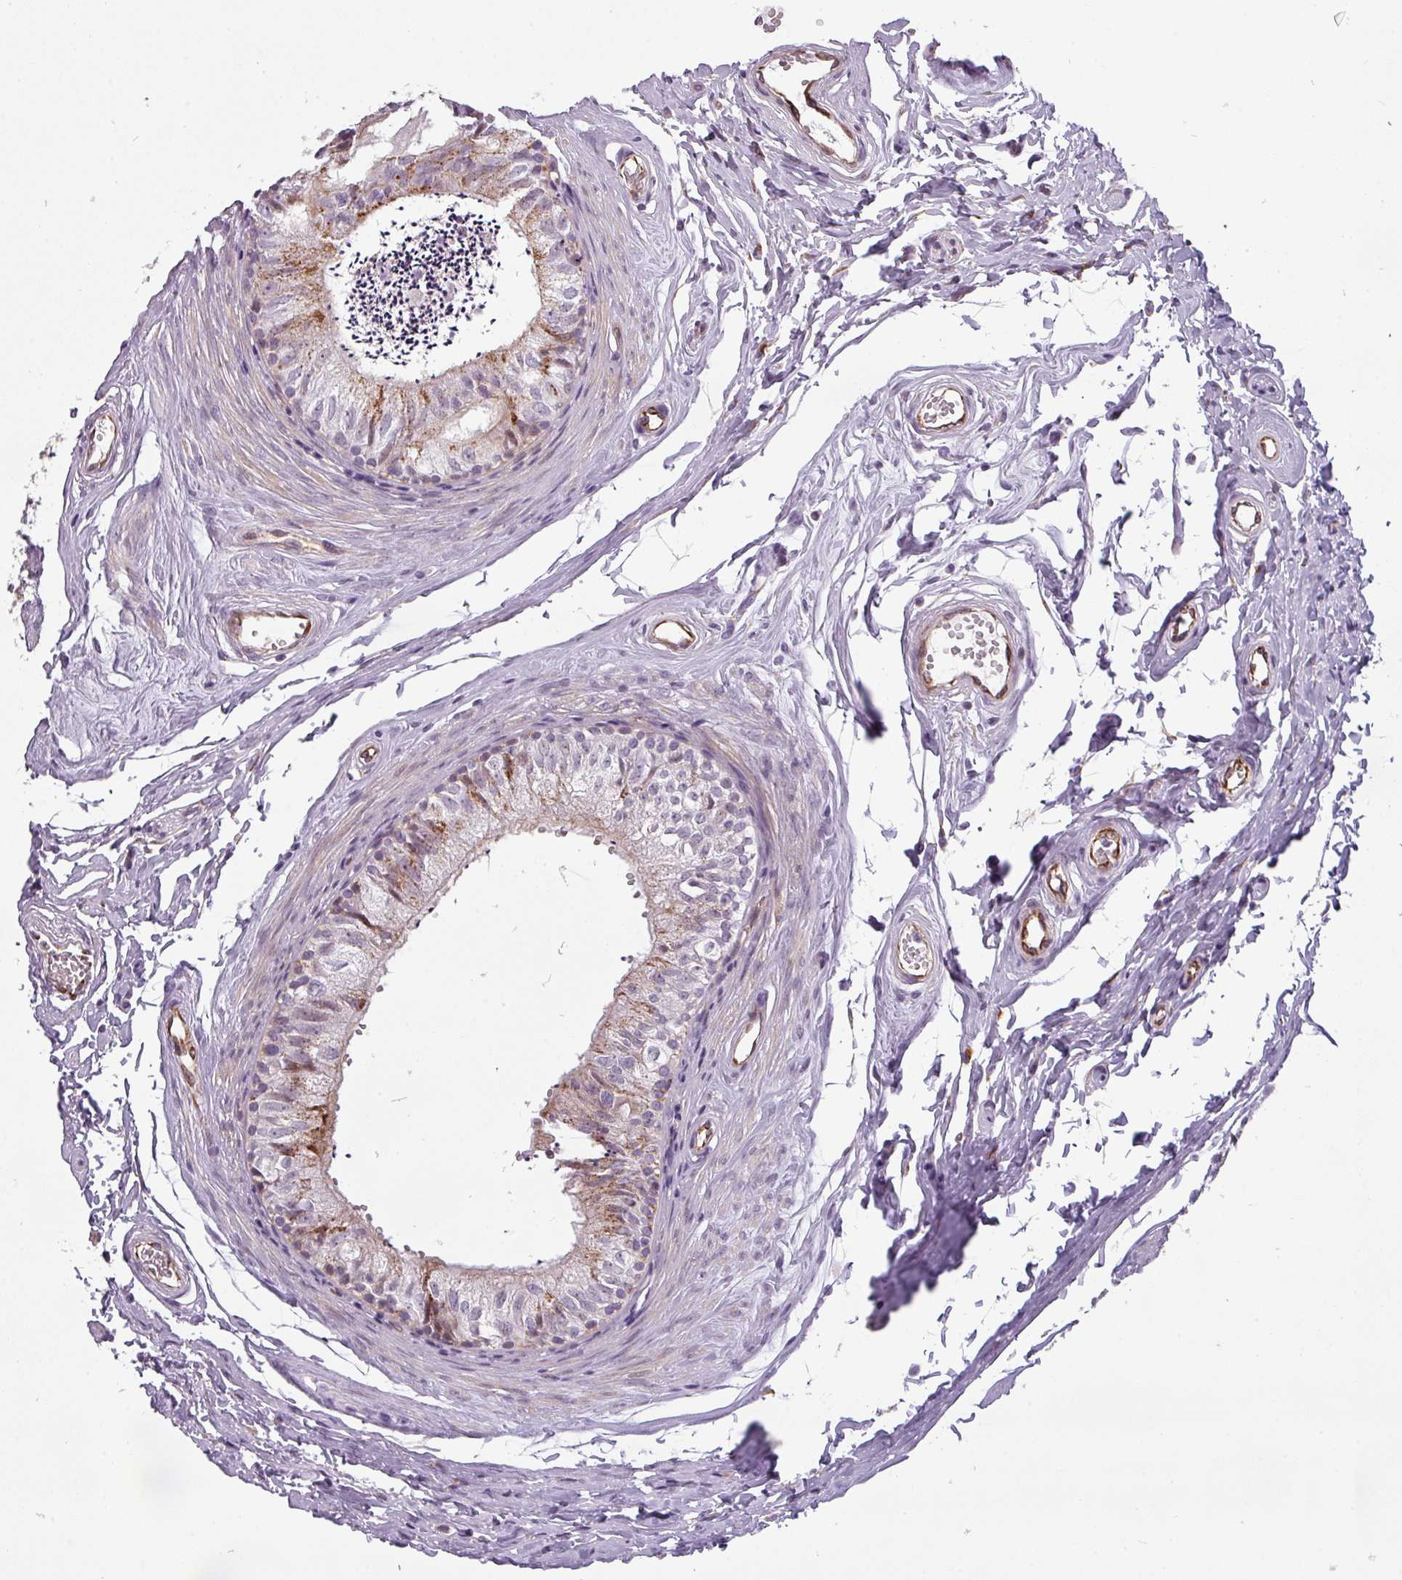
{"staining": {"intensity": "moderate", "quantity": "25%-75%", "location": "cytoplasmic/membranous,nuclear"}, "tissue": "epididymis", "cell_type": "Glandular cells", "image_type": "normal", "snomed": [{"axis": "morphology", "description": "Normal tissue, NOS"}, {"axis": "topography", "description": "Epididymis"}], "caption": "Immunohistochemistry of unremarkable human epididymis reveals medium levels of moderate cytoplasmic/membranous,nuclear expression in about 25%-75% of glandular cells.", "gene": "CHRDL1", "patient": {"sex": "male", "age": 56}}